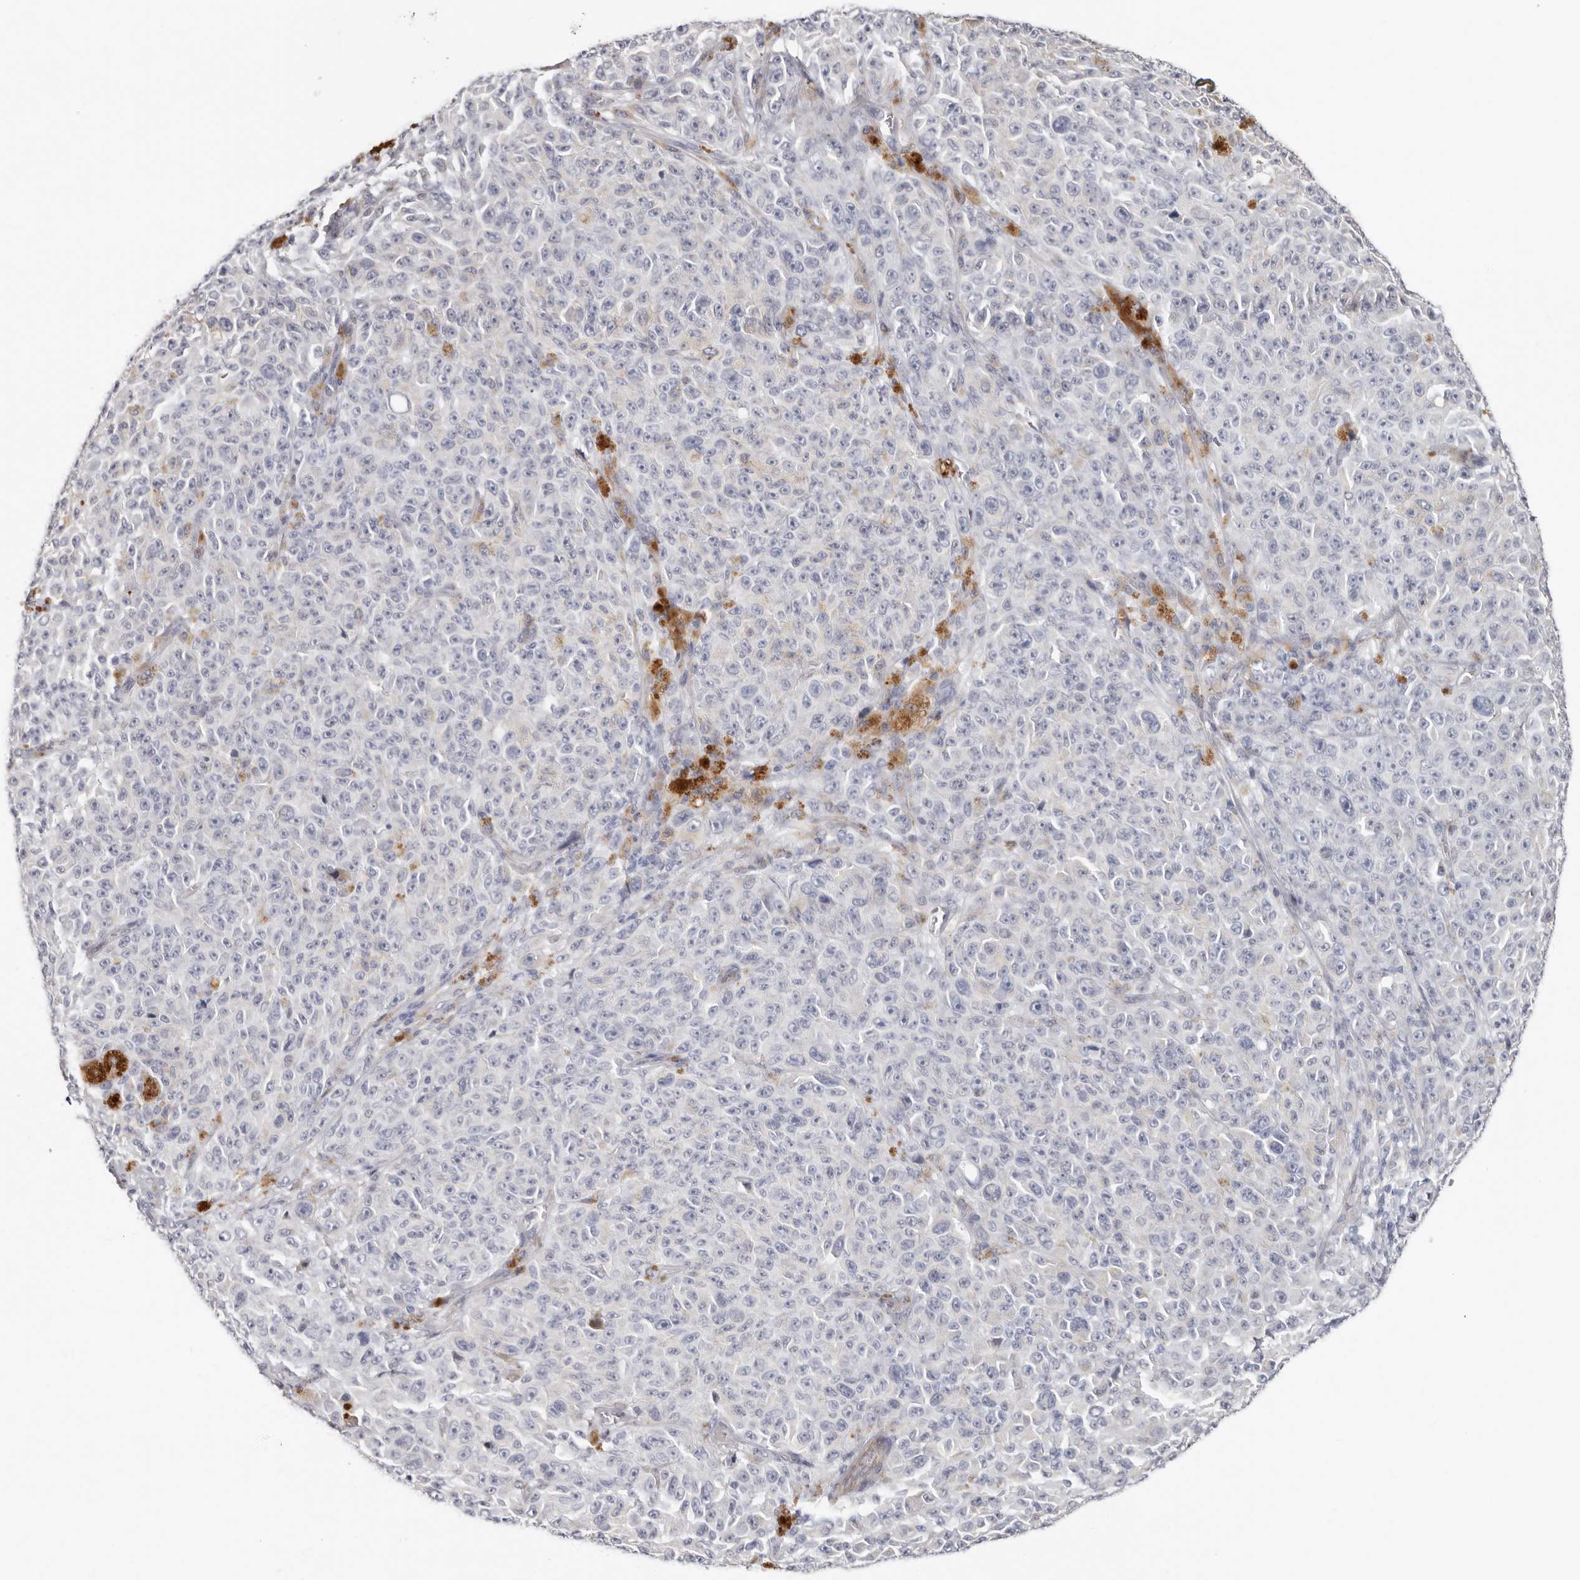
{"staining": {"intensity": "negative", "quantity": "none", "location": "none"}, "tissue": "melanoma", "cell_type": "Tumor cells", "image_type": "cancer", "snomed": [{"axis": "morphology", "description": "Malignant melanoma, NOS"}, {"axis": "topography", "description": "Skin"}], "caption": "Tumor cells are negative for brown protein staining in melanoma.", "gene": "PKDCC", "patient": {"sex": "female", "age": 82}}